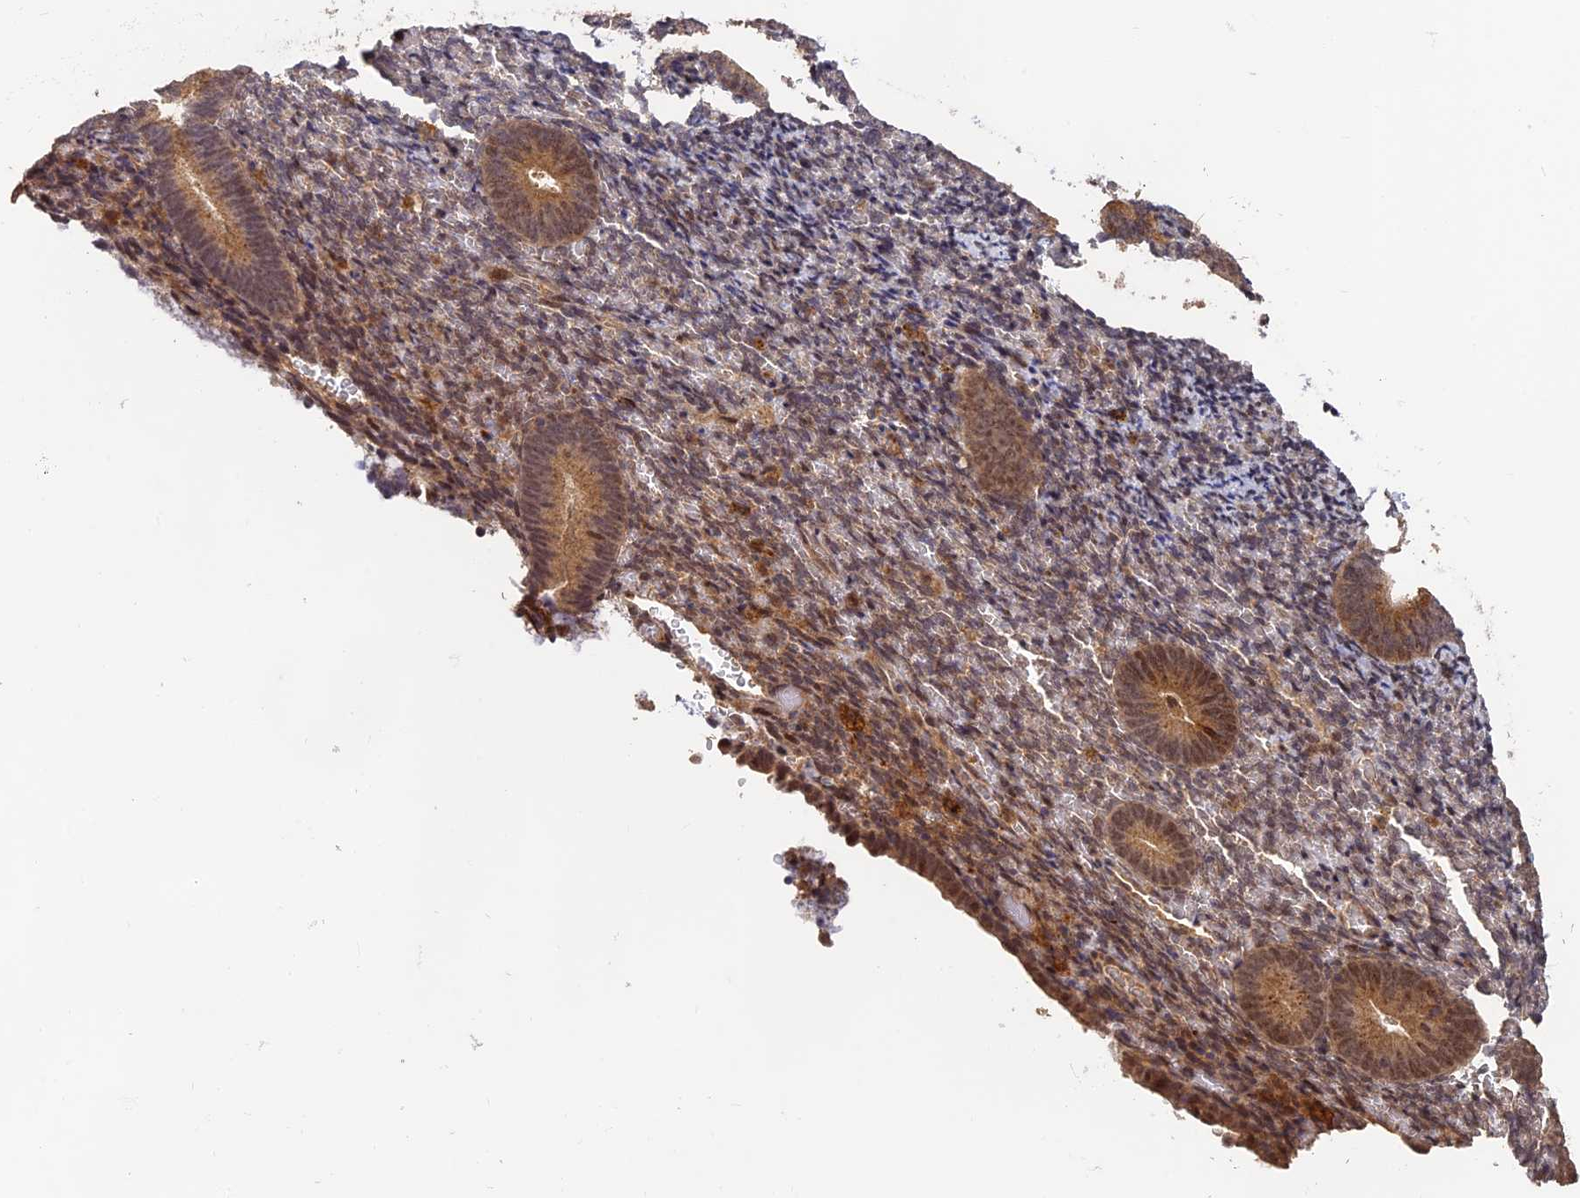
{"staining": {"intensity": "moderate", "quantity": "25%-75%", "location": "cytoplasmic/membranous,nuclear"}, "tissue": "endometrium", "cell_type": "Cells in endometrial stroma", "image_type": "normal", "snomed": [{"axis": "morphology", "description": "Normal tissue, NOS"}, {"axis": "topography", "description": "Endometrium"}], "caption": "Immunohistochemical staining of normal human endometrium demonstrates medium levels of moderate cytoplasmic/membranous,nuclear staining in approximately 25%-75% of cells in endometrial stroma. (Stains: DAB in brown, nuclei in blue, Microscopy: brightfield microscopy at high magnification).", "gene": "OSBPL1A", "patient": {"sex": "female", "age": 51}}